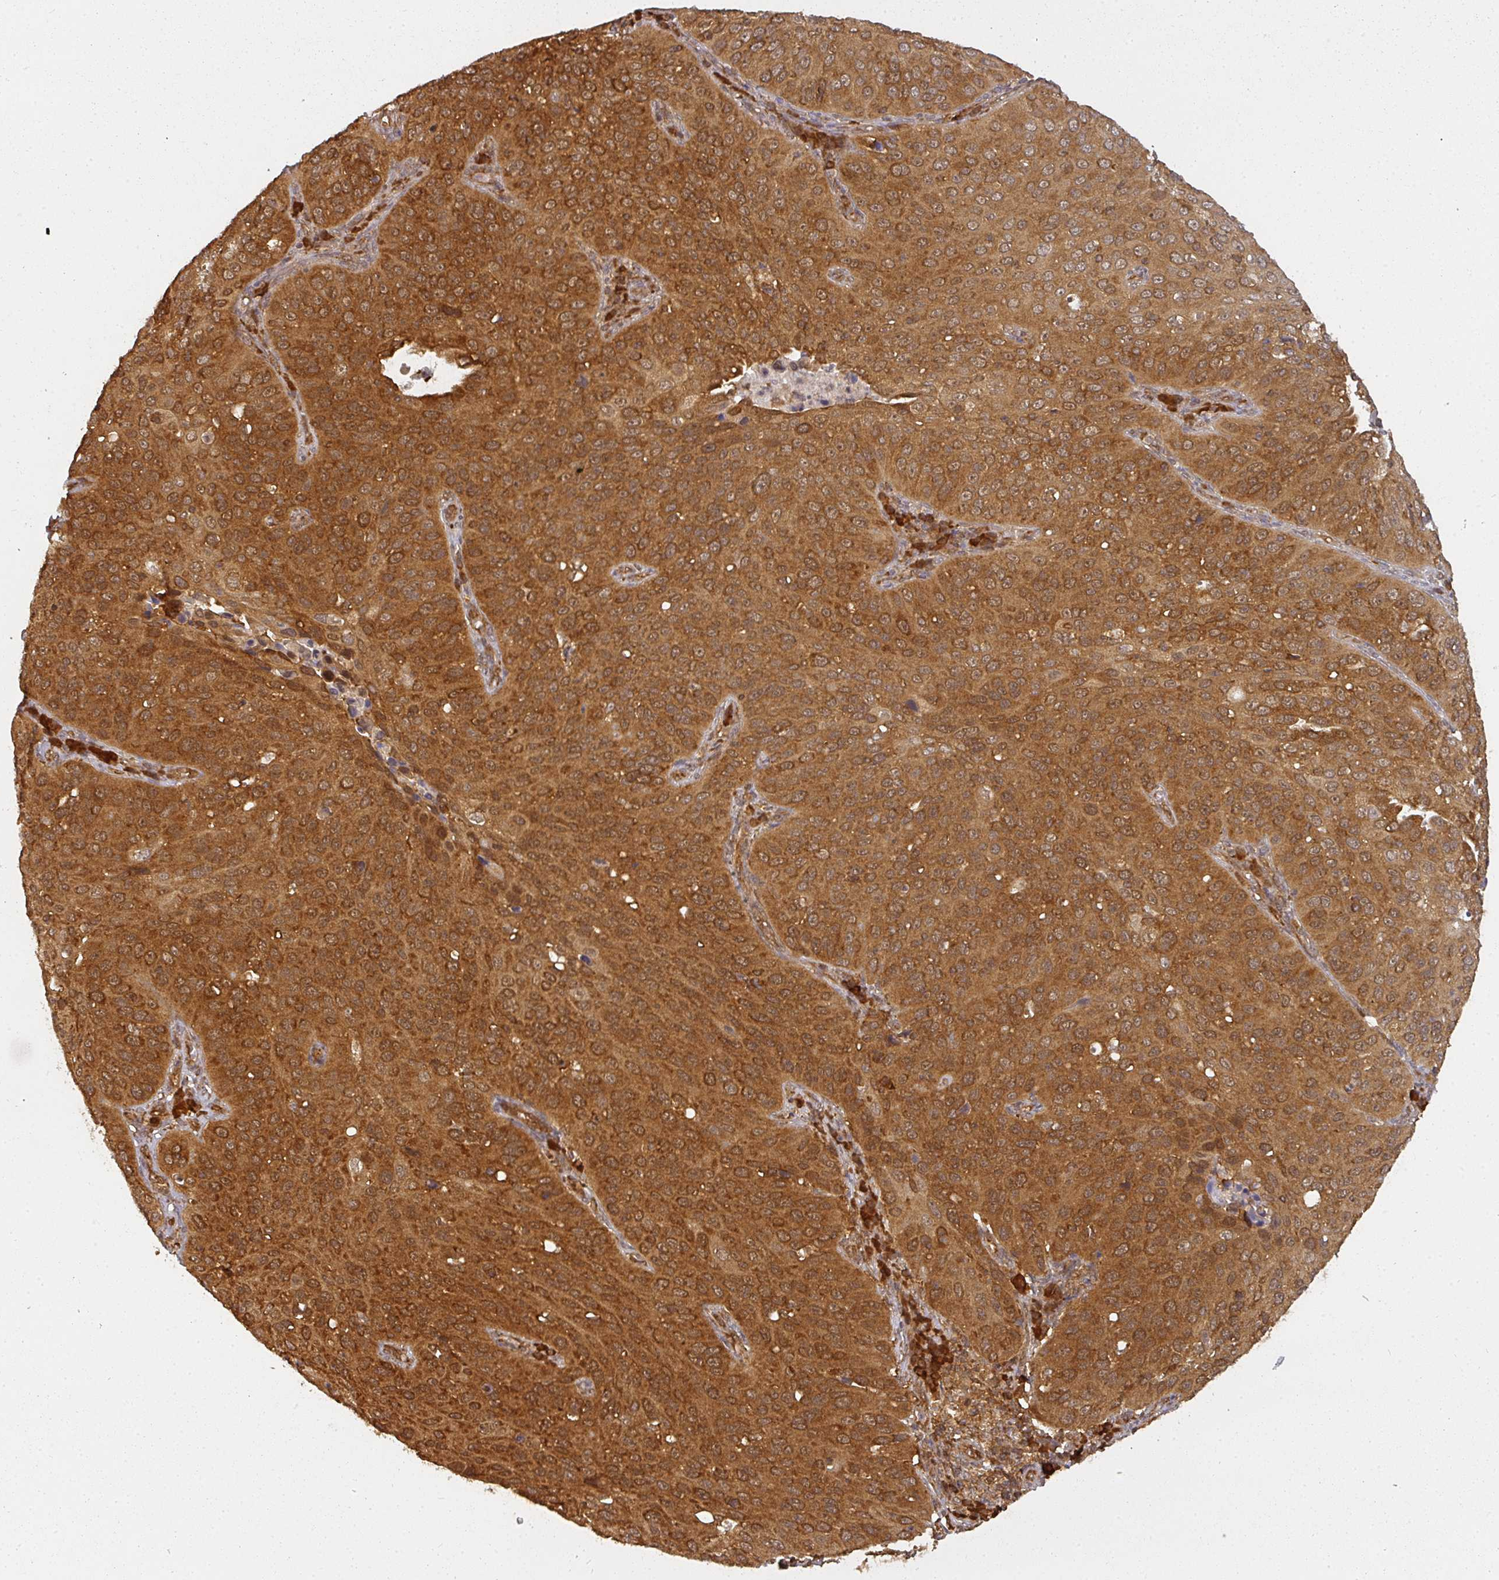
{"staining": {"intensity": "strong", "quantity": ">75%", "location": "cytoplasmic/membranous"}, "tissue": "cervical cancer", "cell_type": "Tumor cells", "image_type": "cancer", "snomed": [{"axis": "morphology", "description": "Squamous cell carcinoma, NOS"}, {"axis": "topography", "description": "Cervix"}], "caption": "Tumor cells reveal high levels of strong cytoplasmic/membranous positivity in about >75% of cells in squamous cell carcinoma (cervical).", "gene": "PPP6R3", "patient": {"sex": "female", "age": 36}}